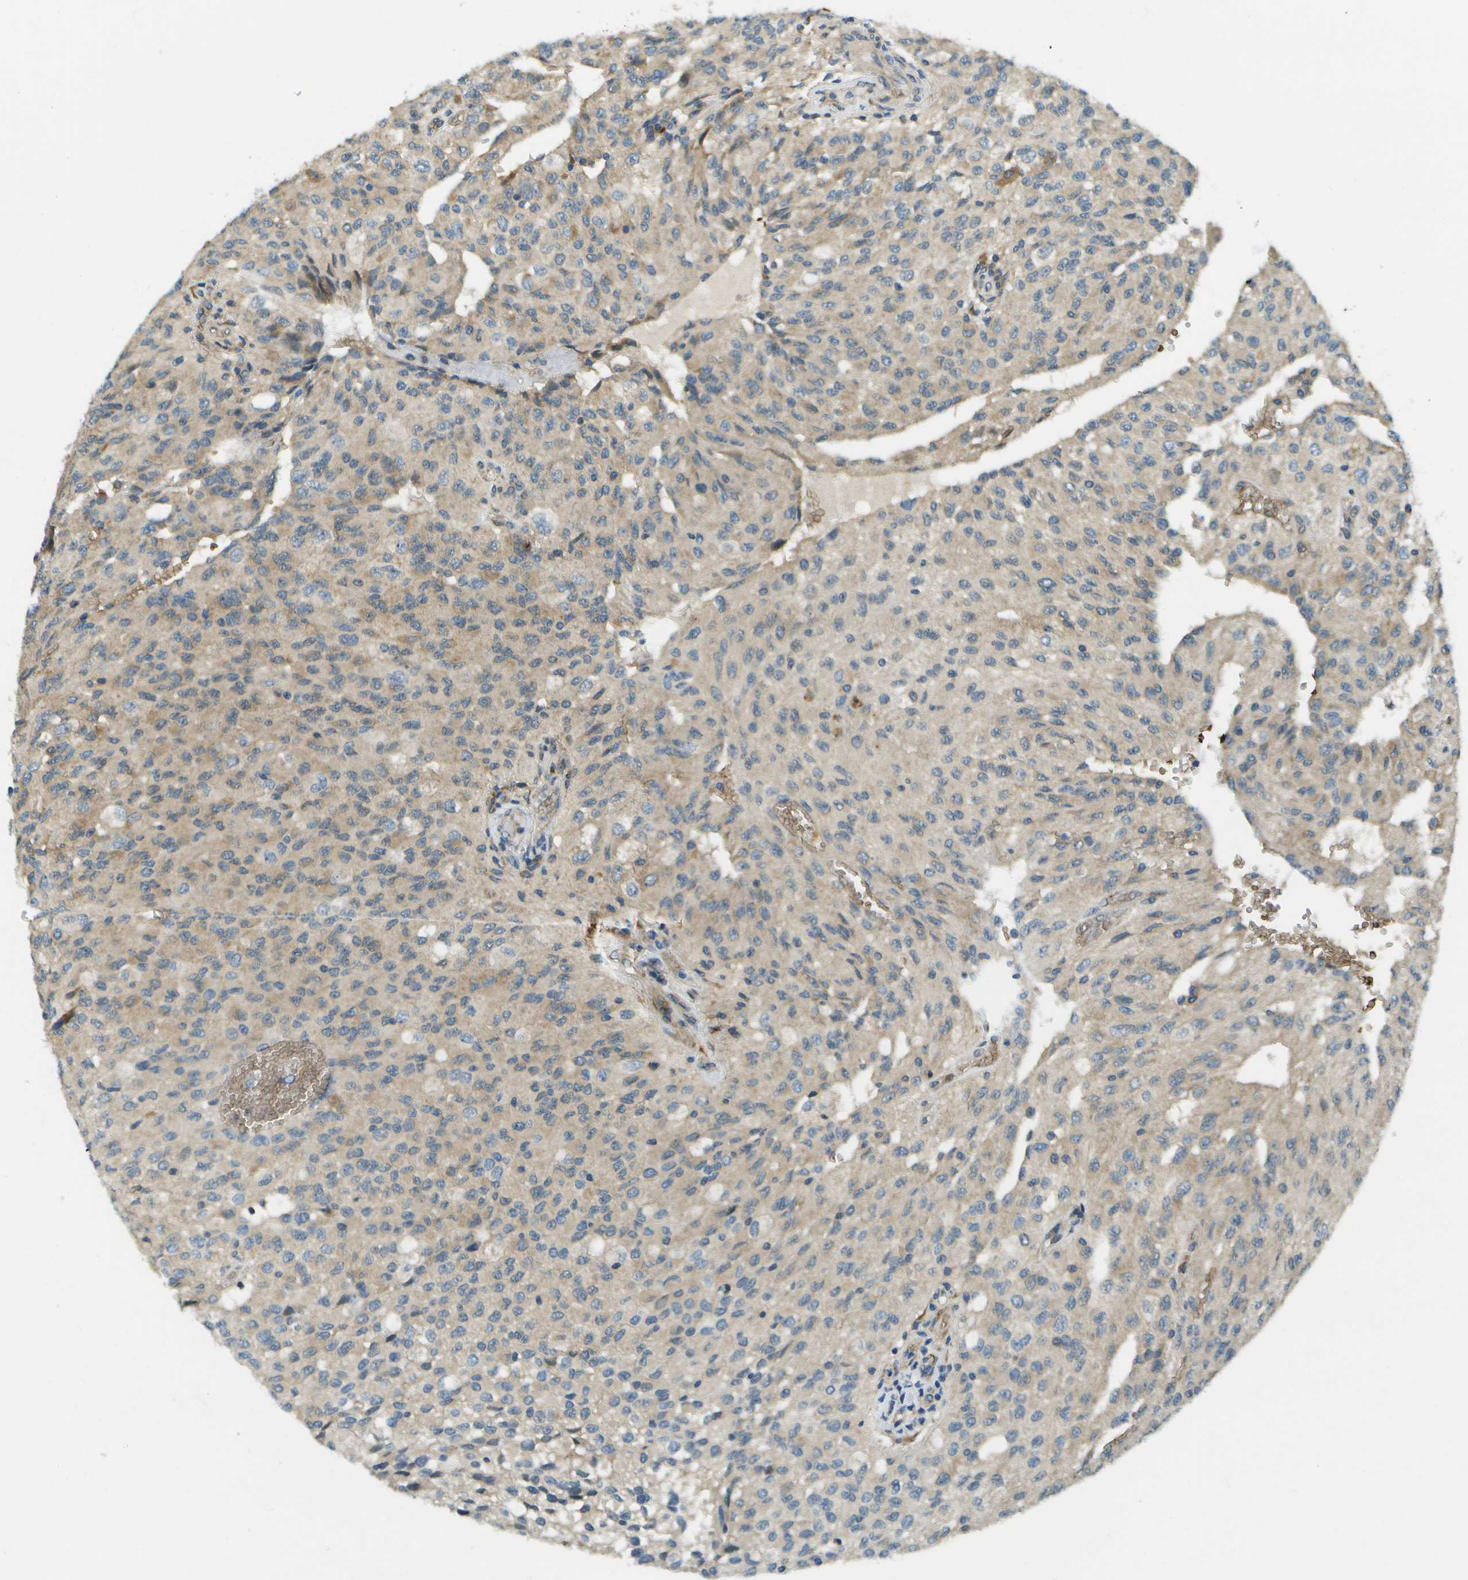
{"staining": {"intensity": "weak", "quantity": "<25%", "location": "cytoplasmic/membranous"}, "tissue": "glioma", "cell_type": "Tumor cells", "image_type": "cancer", "snomed": [{"axis": "morphology", "description": "Glioma, malignant, High grade"}, {"axis": "topography", "description": "Brain"}], "caption": "Histopathology image shows no protein expression in tumor cells of glioma tissue.", "gene": "CTIF", "patient": {"sex": "male", "age": 32}}